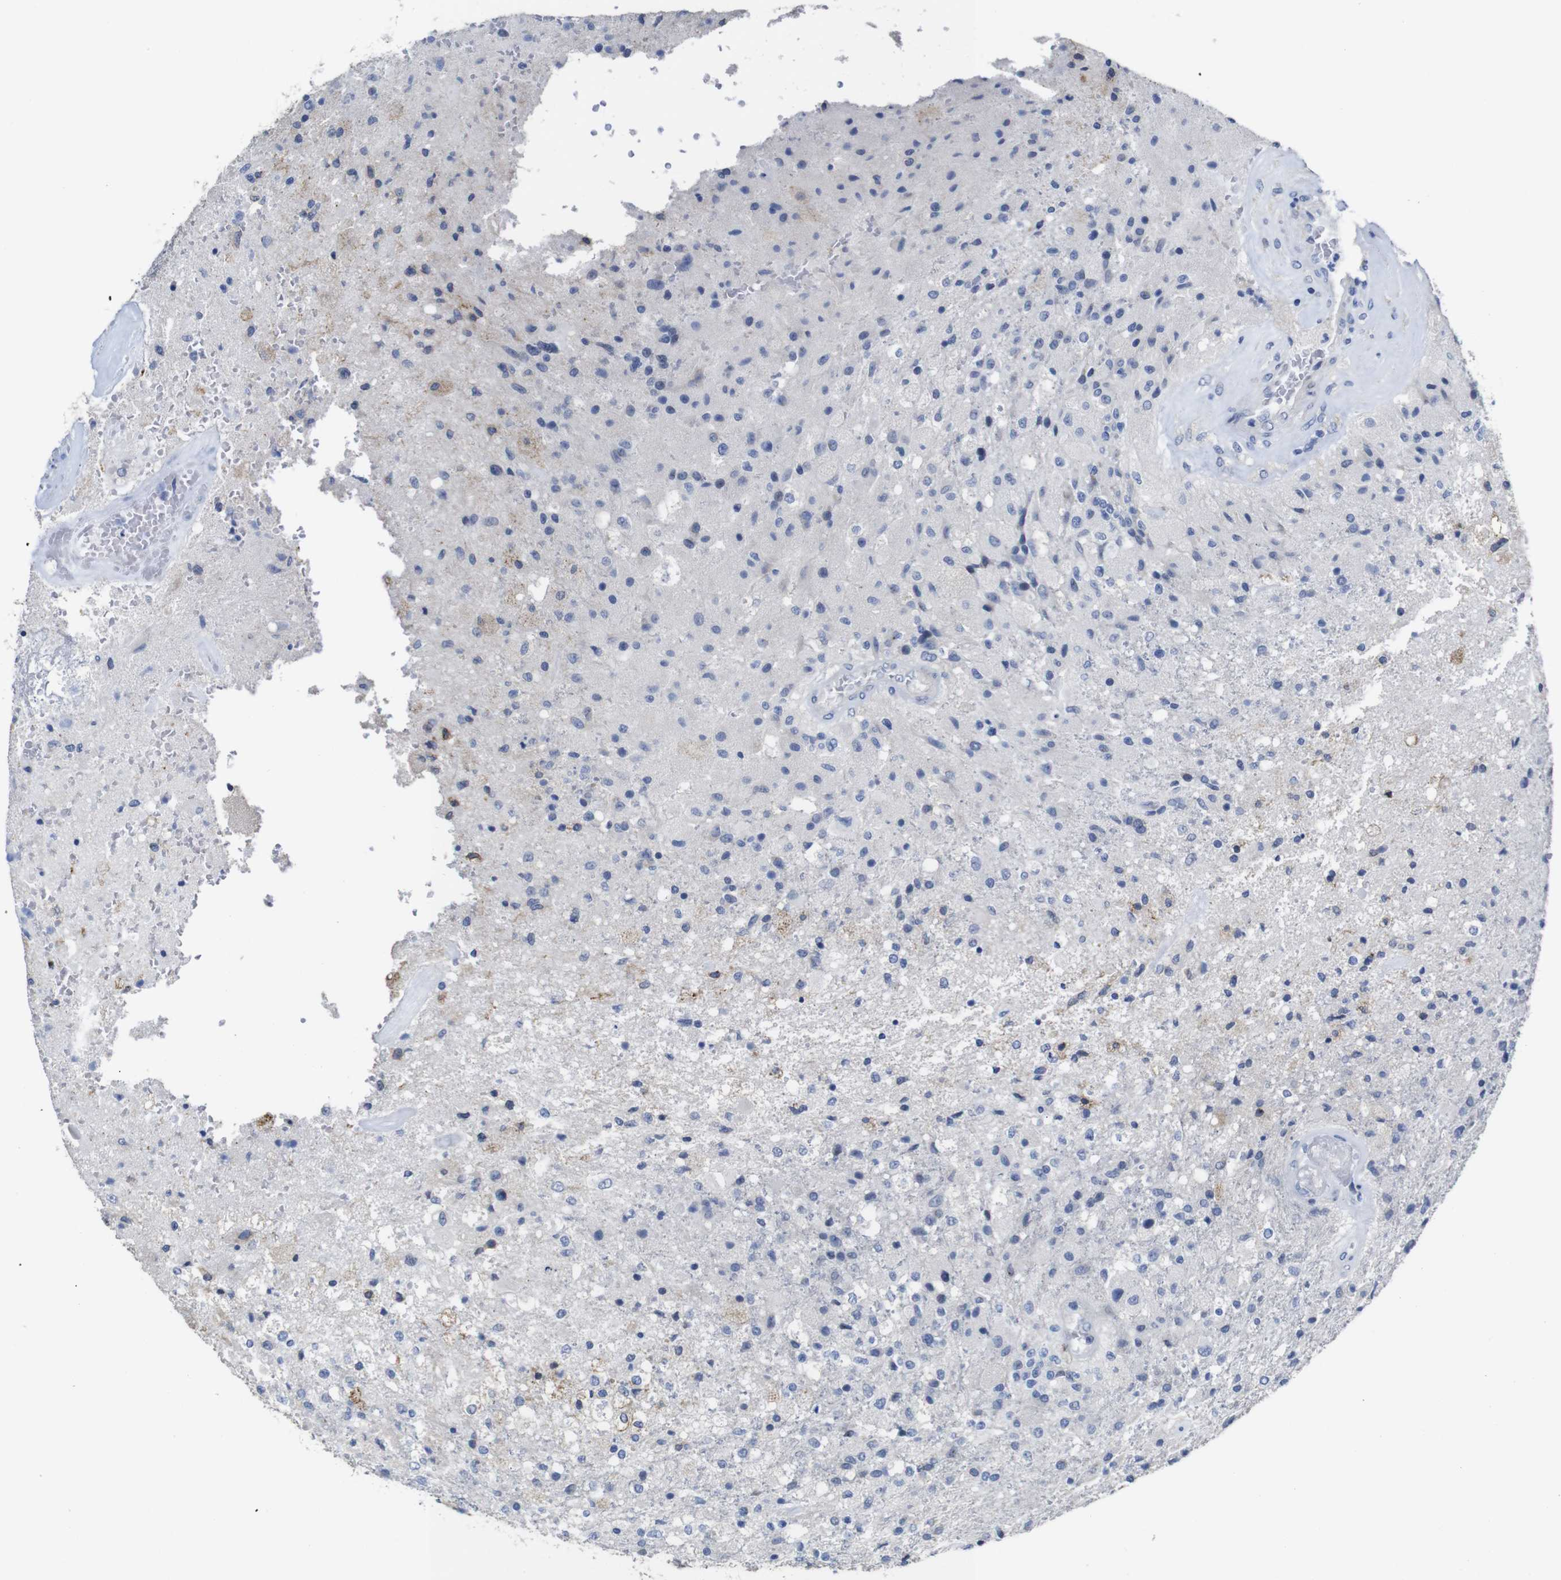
{"staining": {"intensity": "negative", "quantity": "none", "location": "none"}, "tissue": "glioma", "cell_type": "Tumor cells", "image_type": "cancer", "snomed": [{"axis": "morphology", "description": "Normal tissue, NOS"}, {"axis": "morphology", "description": "Glioma, malignant, High grade"}, {"axis": "topography", "description": "Cerebral cortex"}], "caption": "Tumor cells show no significant staining in malignant high-grade glioma.", "gene": "TCEAL9", "patient": {"sex": "male", "age": 77}}